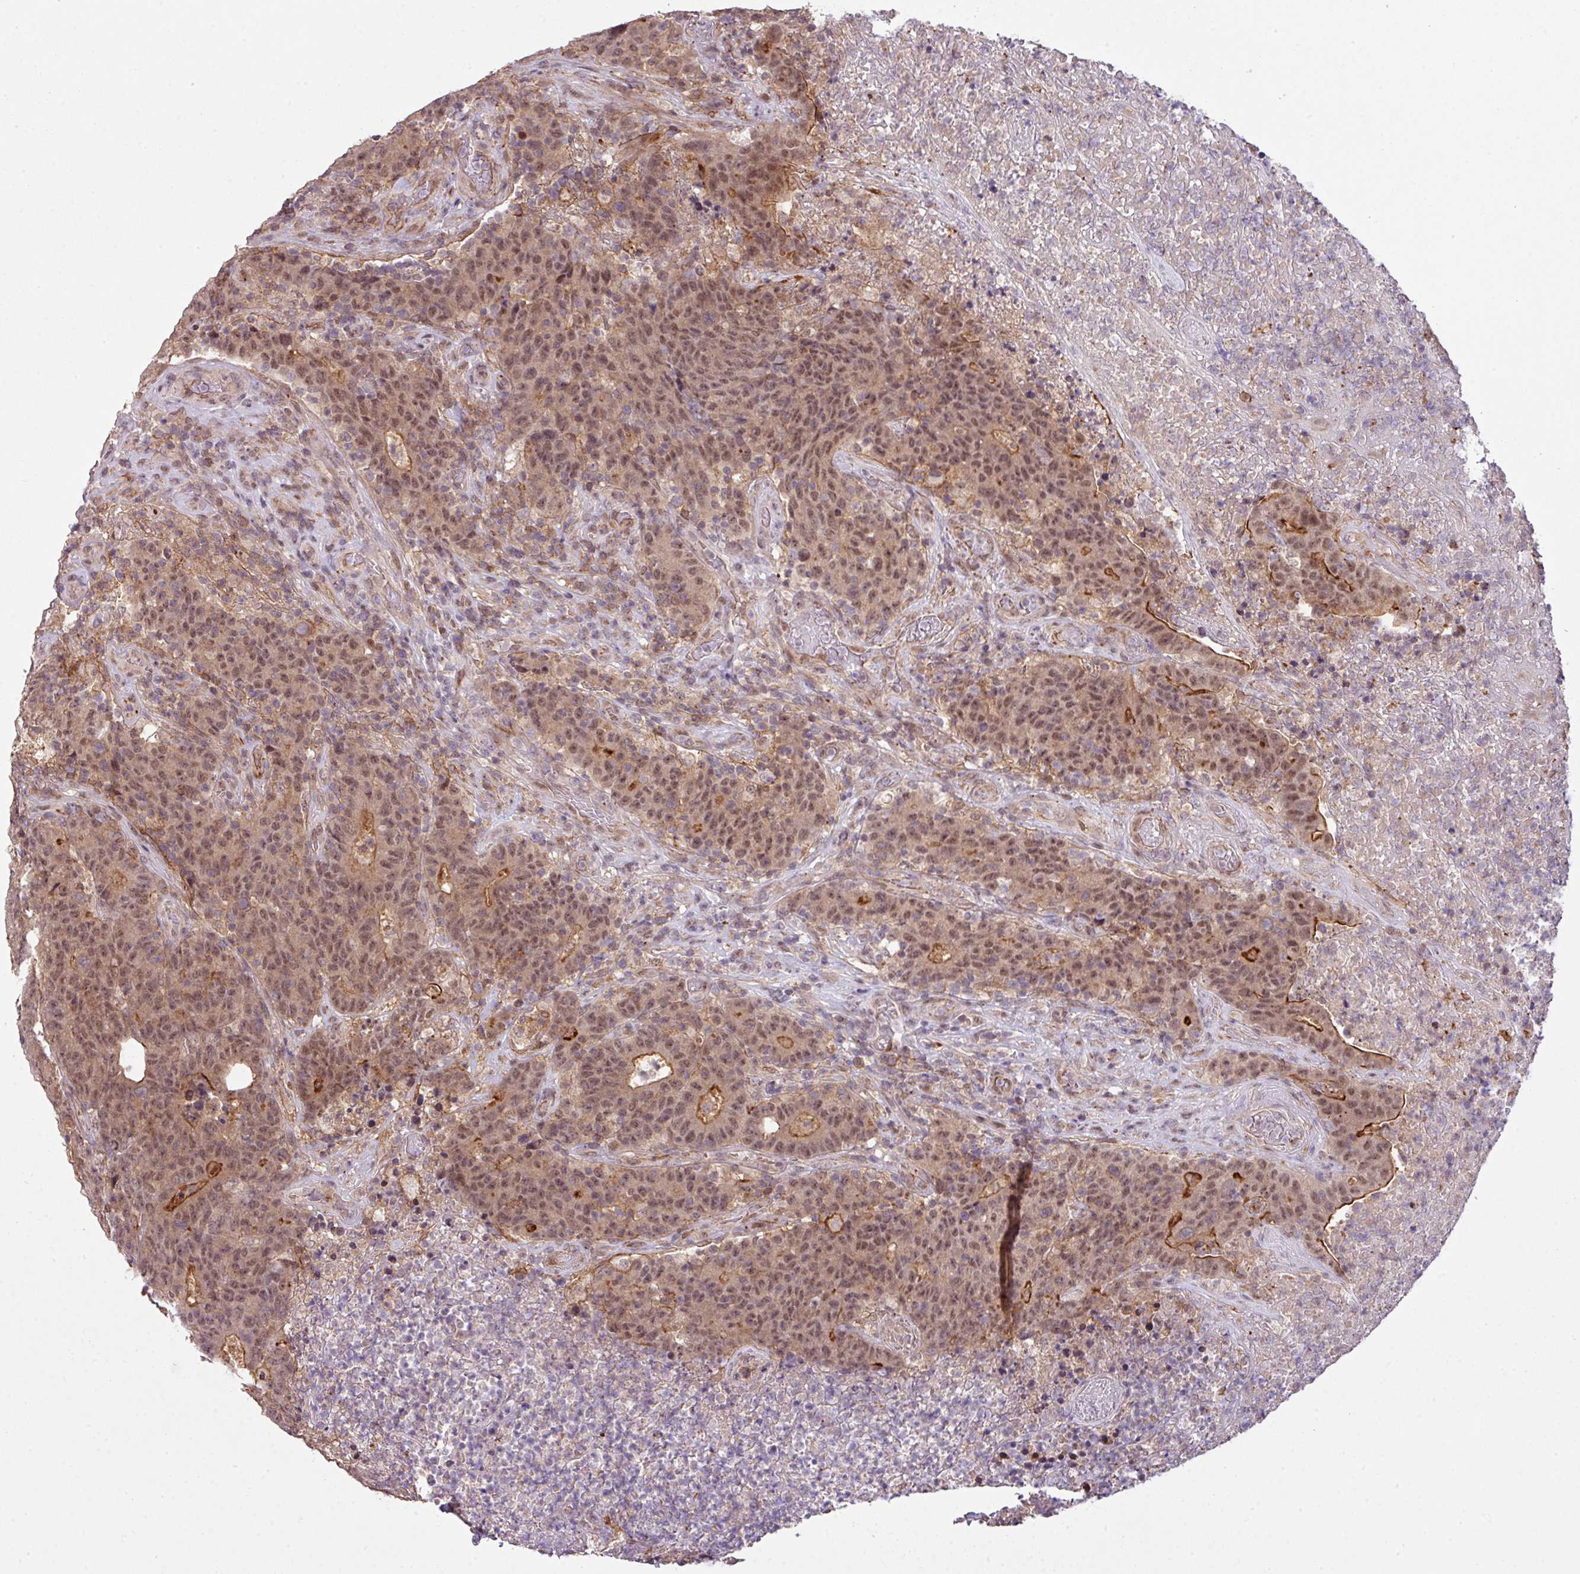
{"staining": {"intensity": "weak", "quantity": ">75%", "location": "cytoplasmic/membranous,nuclear"}, "tissue": "colorectal cancer", "cell_type": "Tumor cells", "image_type": "cancer", "snomed": [{"axis": "morphology", "description": "Adenocarcinoma, NOS"}, {"axis": "topography", "description": "Colon"}], "caption": "Immunohistochemistry histopathology image of adenocarcinoma (colorectal) stained for a protein (brown), which displays low levels of weak cytoplasmic/membranous and nuclear positivity in approximately >75% of tumor cells.", "gene": "ZC2HC1C", "patient": {"sex": "female", "age": 75}}